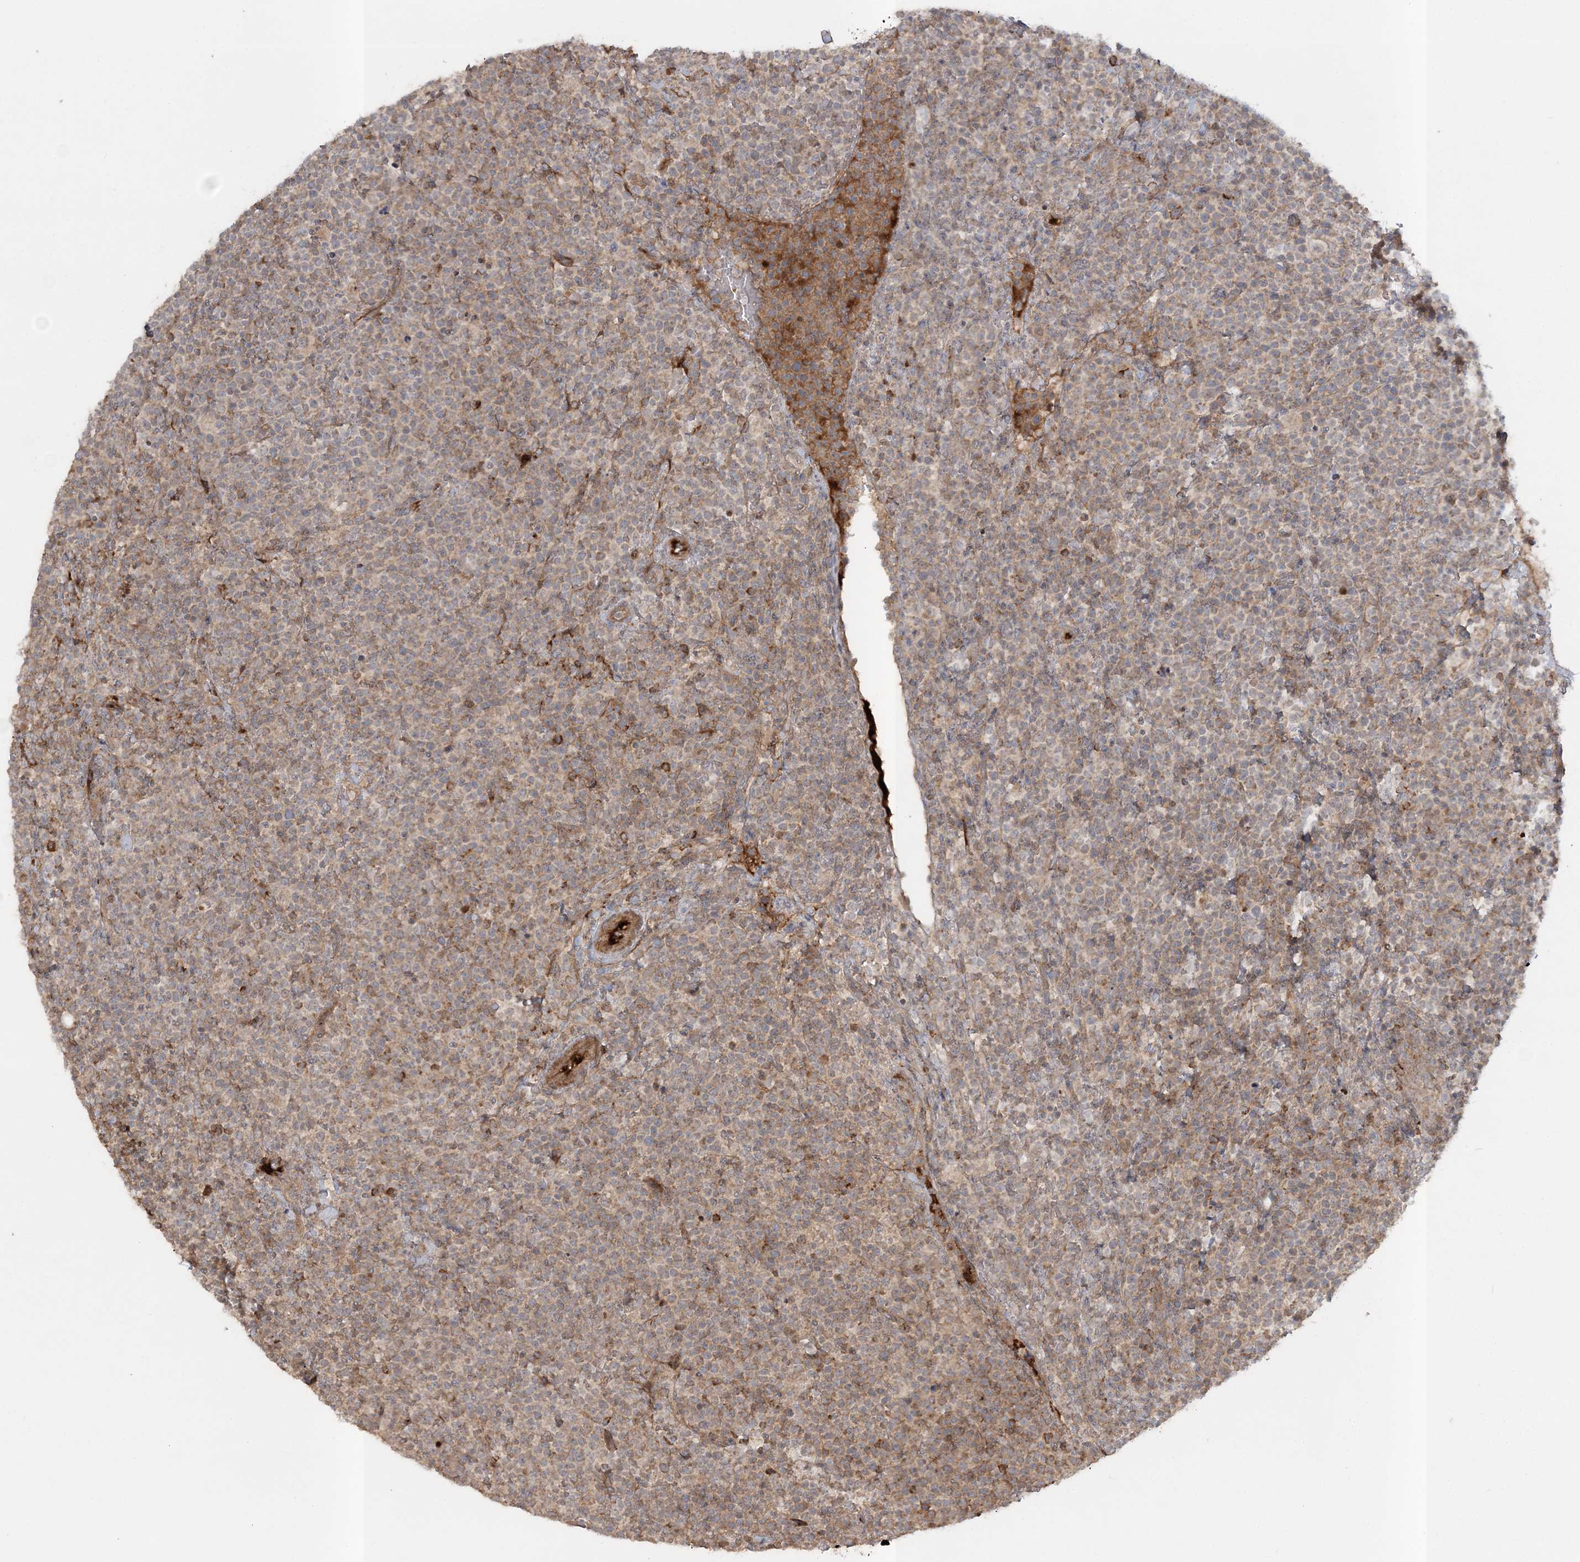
{"staining": {"intensity": "moderate", "quantity": "25%-75%", "location": "cytoplasmic/membranous"}, "tissue": "lymphoma", "cell_type": "Tumor cells", "image_type": "cancer", "snomed": [{"axis": "morphology", "description": "Malignant lymphoma, non-Hodgkin's type, High grade"}, {"axis": "topography", "description": "Lymph node"}], "caption": "This is an image of immunohistochemistry (IHC) staining of malignant lymphoma, non-Hodgkin's type (high-grade), which shows moderate expression in the cytoplasmic/membranous of tumor cells.", "gene": "MOCS2", "patient": {"sex": "male", "age": 61}}